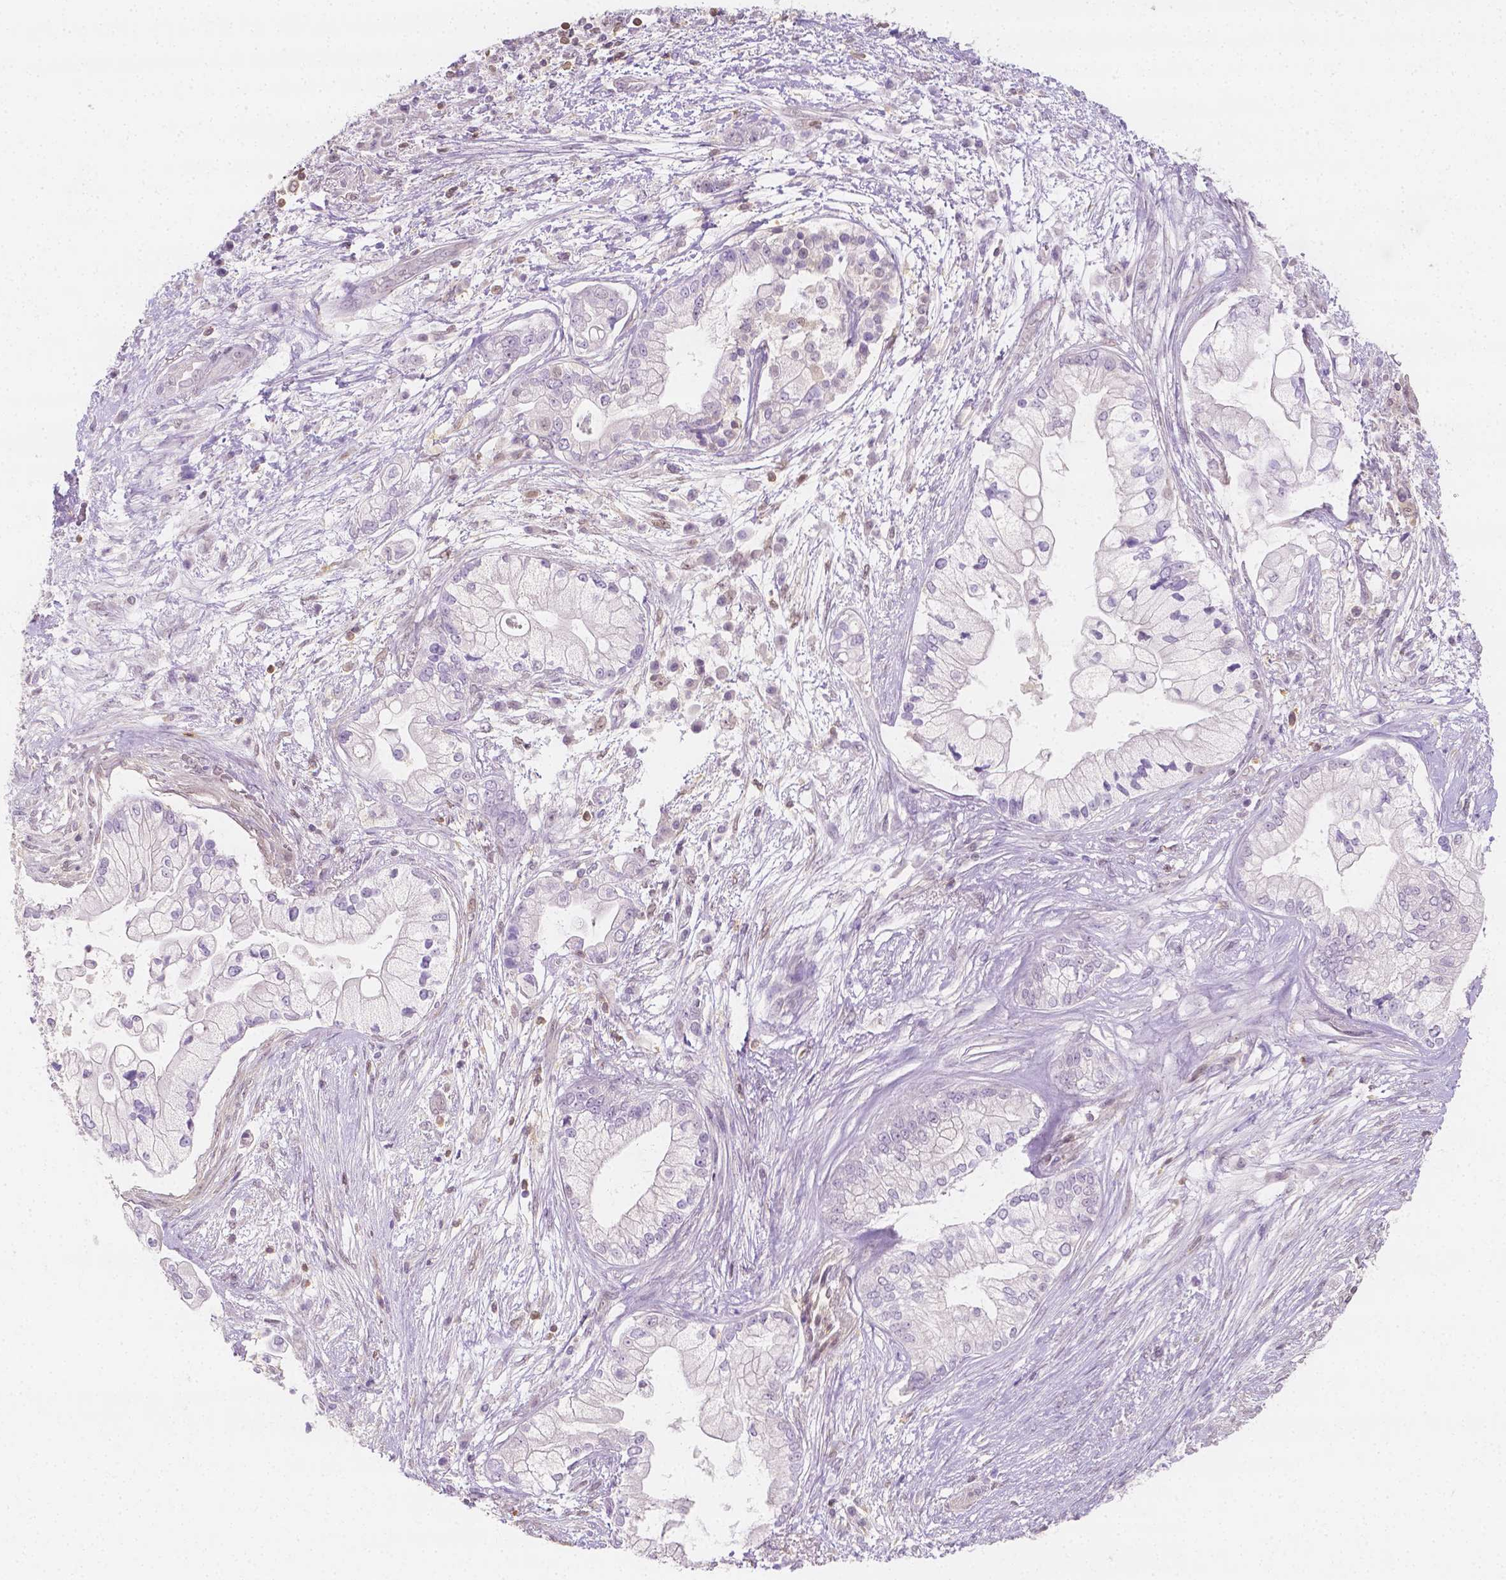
{"staining": {"intensity": "negative", "quantity": "none", "location": "none"}, "tissue": "pancreatic cancer", "cell_type": "Tumor cells", "image_type": "cancer", "snomed": [{"axis": "morphology", "description": "Adenocarcinoma, NOS"}, {"axis": "topography", "description": "Pancreas"}], "caption": "A photomicrograph of human pancreatic cancer (adenocarcinoma) is negative for staining in tumor cells.", "gene": "SGTB", "patient": {"sex": "female", "age": 69}}